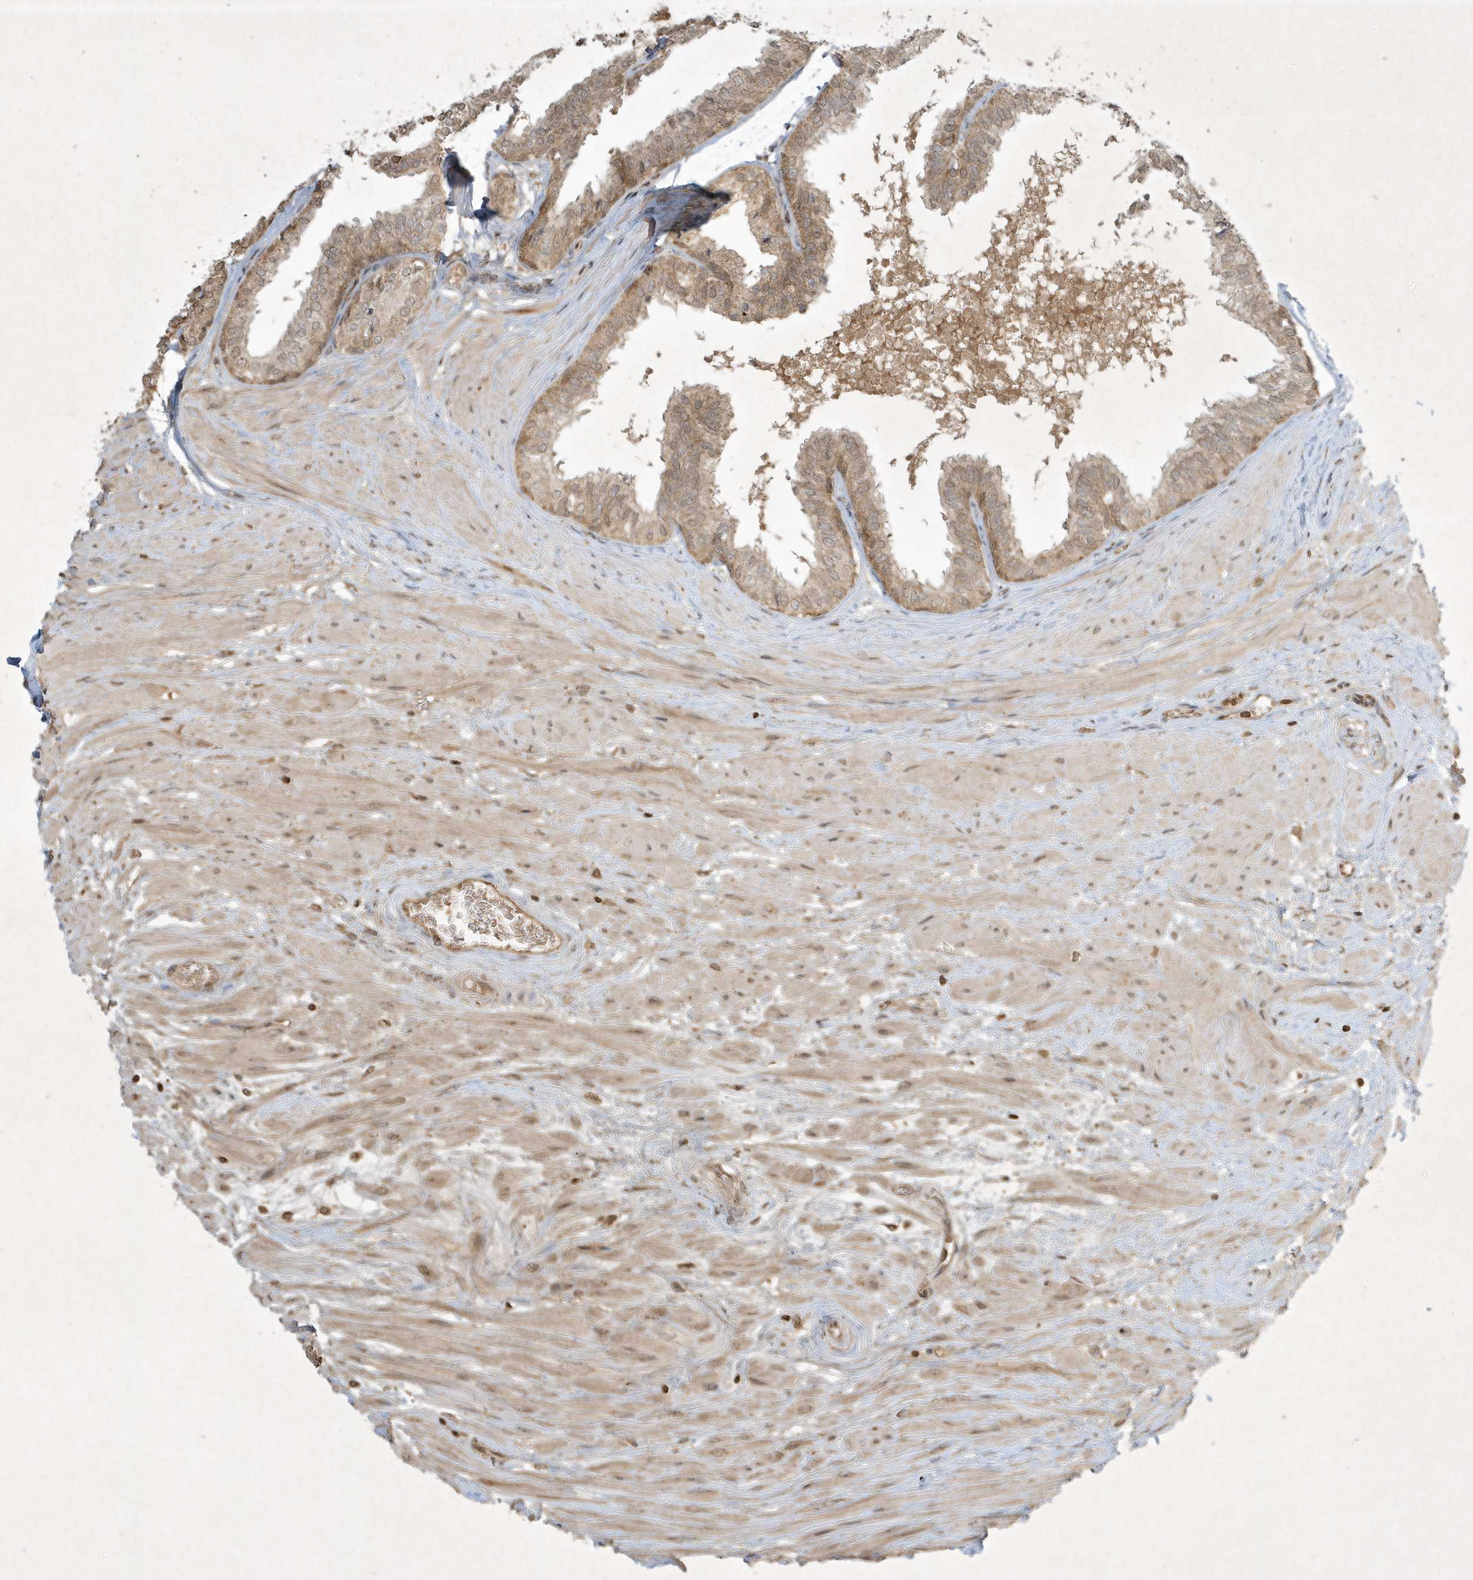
{"staining": {"intensity": "moderate", "quantity": ">75%", "location": "cytoplasmic/membranous"}, "tissue": "prostate", "cell_type": "Glandular cells", "image_type": "normal", "snomed": [{"axis": "morphology", "description": "Normal tissue, NOS"}, {"axis": "topography", "description": "Prostate"}], "caption": "High-magnification brightfield microscopy of benign prostate stained with DAB (brown) and counterstained with hematoxylin (blue). glandular cells exhibit moderate cytoplasmic/membranous expression is present in about>75% of cells.", "gene": "PLTP", "patient": {"sex": "male", "age": 48}}